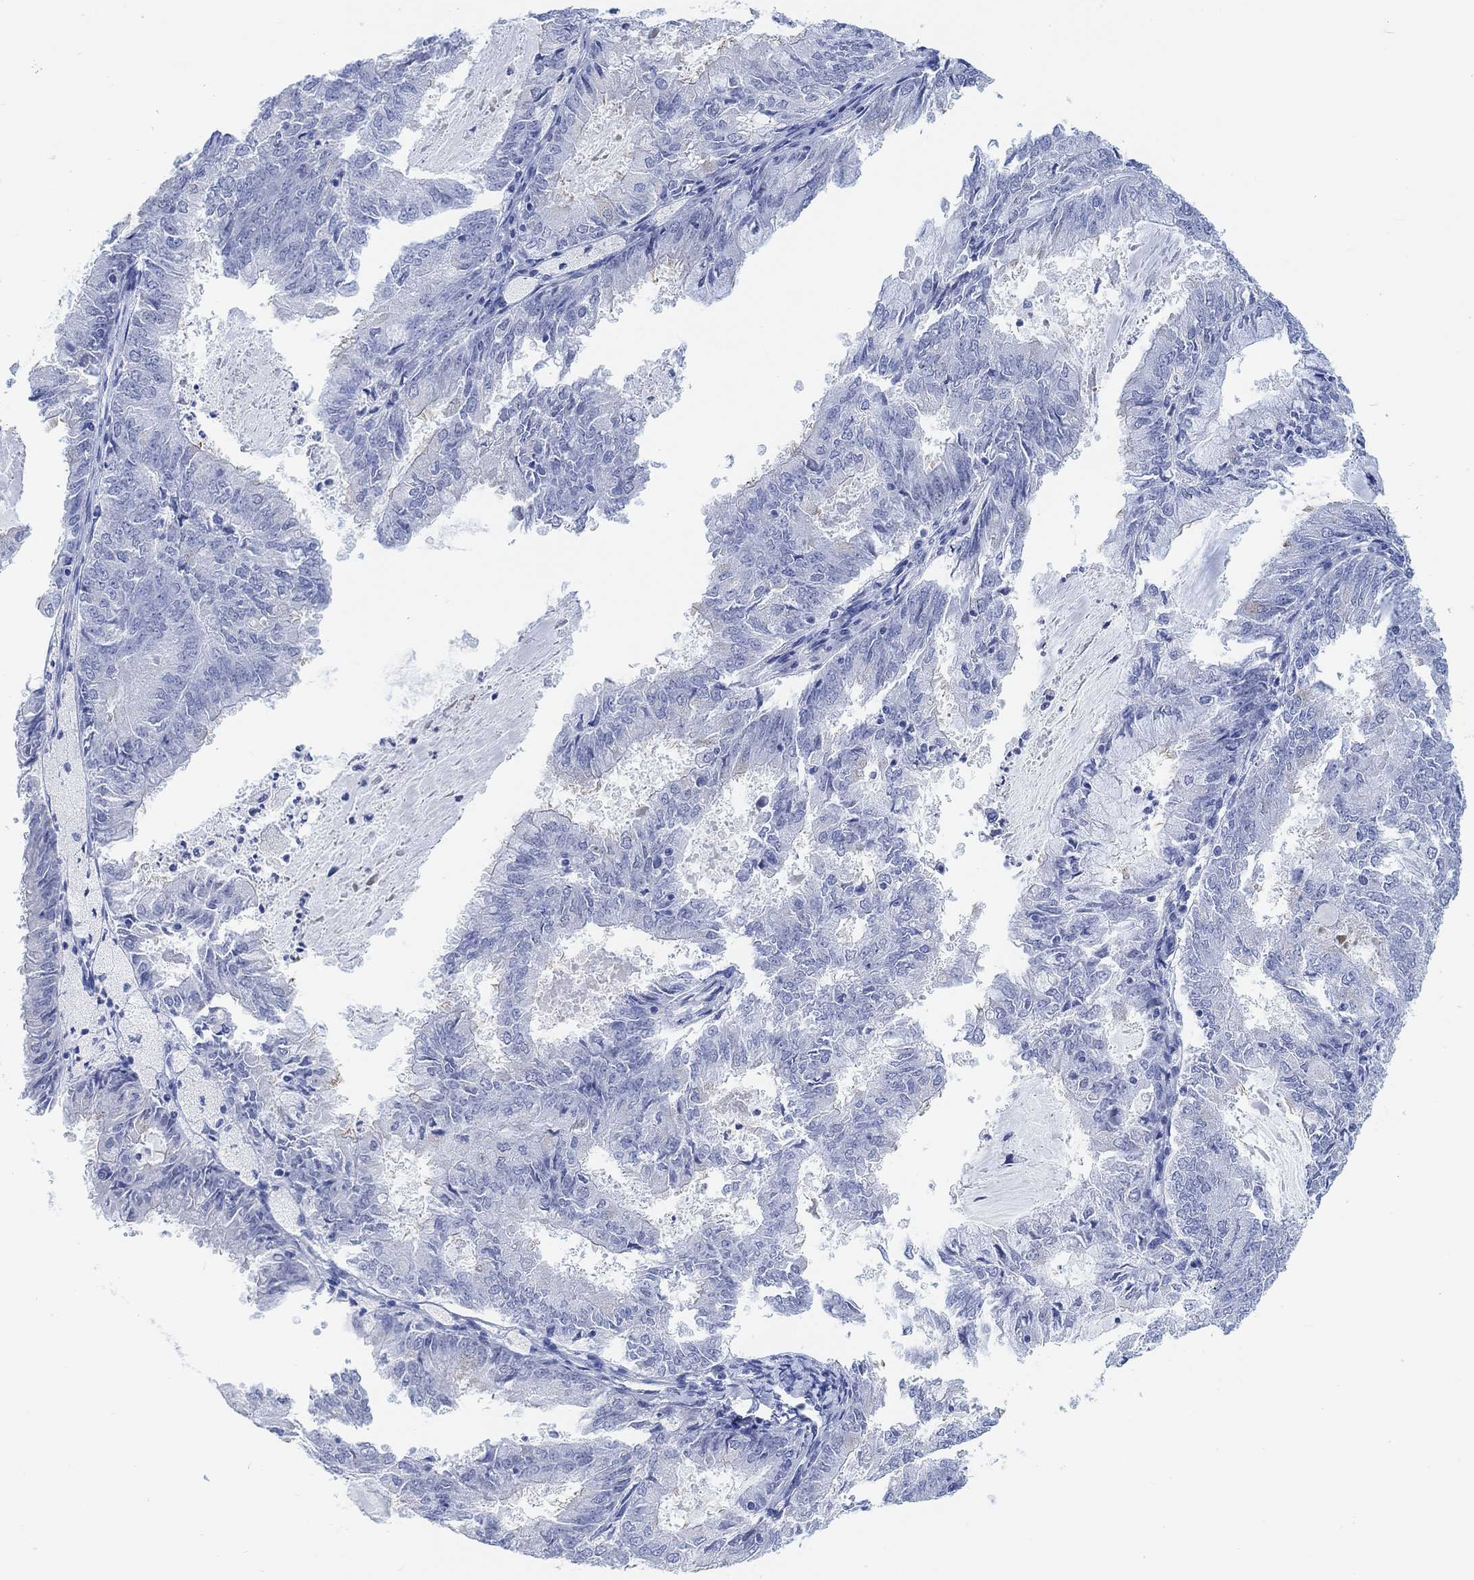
{"staining": {"intensity": "negative", "quantity": "none", "location": "none"}, "tissue": "endometrial cancer", "cell_type": "Tumor cells", "image_type": "cancer", "snomed": [{"axis": "morphology", "description": "Adenocarcinoma, NOS"}, {"axis": "topography", "description": "Endometrium"}], "caption": "DAB immunohistochemical staining of endometrial cancer (adenocarcinoma) exhibits no significant expression in tumor cells. Brightfield microscopy of immunohistochemistry (IHC) stained with DAB (3,3'-diaminobenzidine) (brown) and hematoxylin (blue), captured at high magnification.", "gene": "ENO4", "patient": {"sex": "female", "age": 57}}